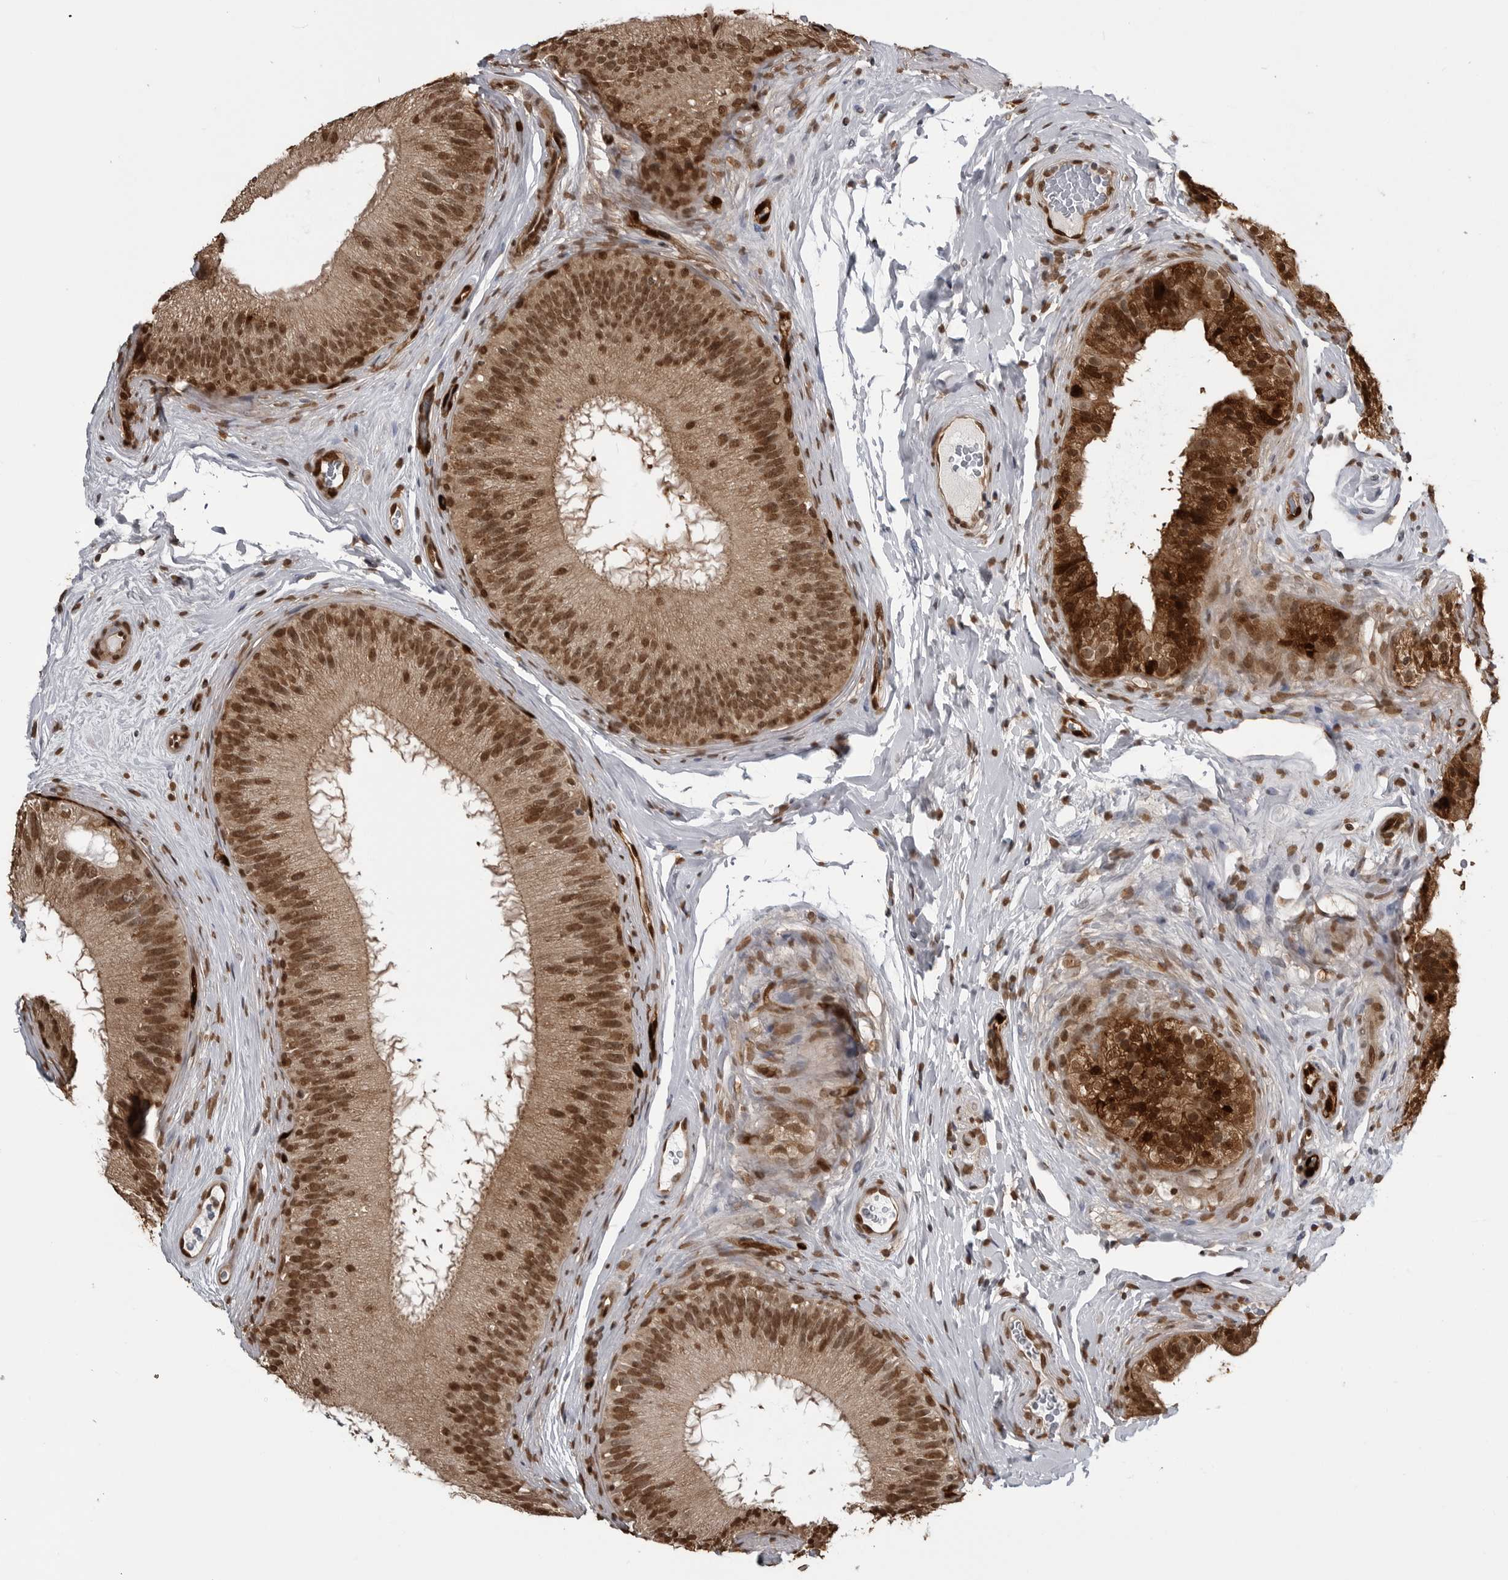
{"staining": {"intensity": "strong", "quantity": ">75%", "location": "cytoplasmic/membranous,nuclear"}, "tissue": "epididymis", "cell_type": "Glandular cells", "image_type": "normal", "snomed": [{"axis": "morphology", "description": "Normal tissue, NOS"}, {"axis": "topography", "description": "Epididymis"}], "caption": "Immunohistochemical staining of normal human epididymis exhibits high levels of strong cytoplasmic/membranous,nuclear positivity in about >75% of glandular cells.", "gene": "SMAD2", "patient": {"sex": "male", "age": 45}}